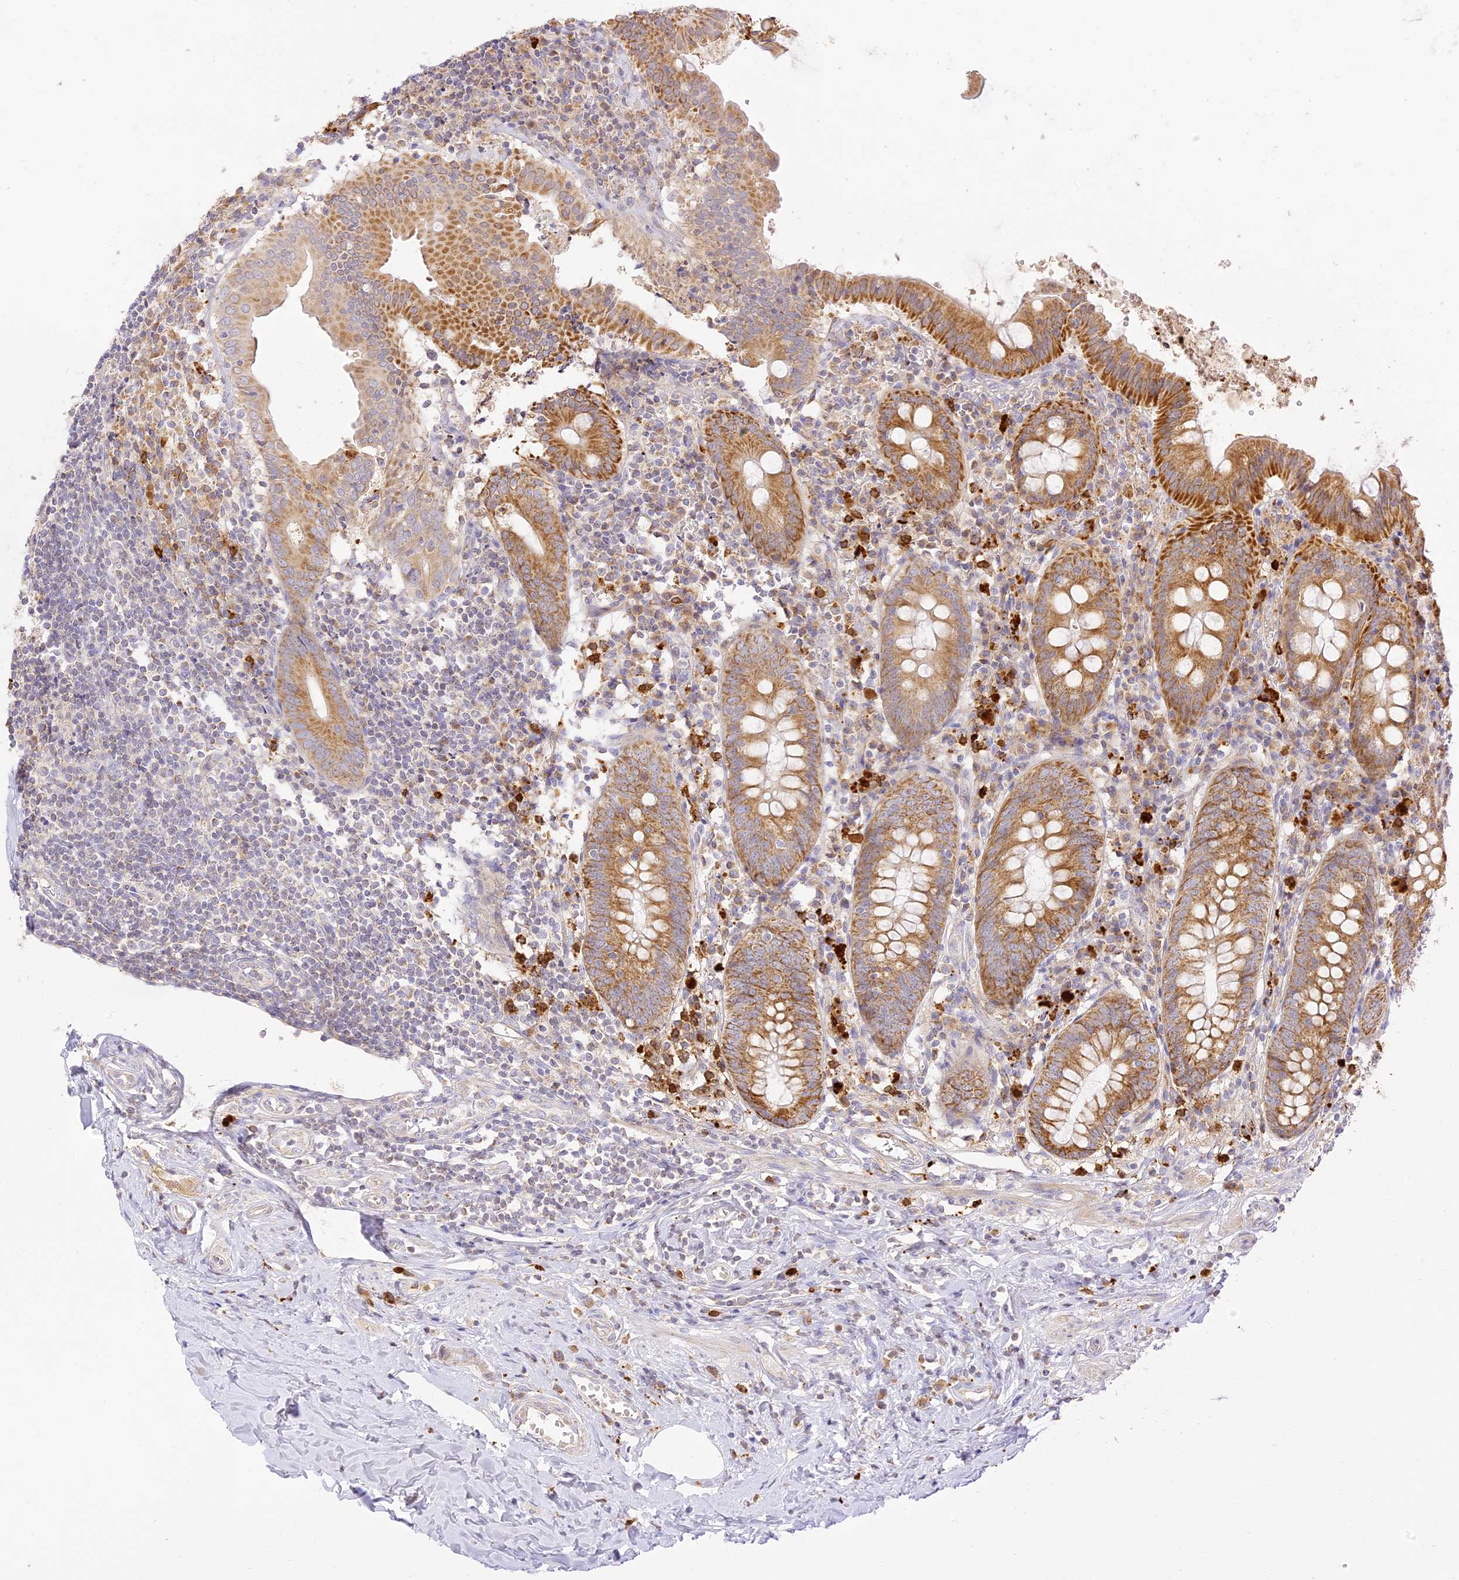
{"staining": {"intensity": "moderate", "quantity": "25%-75%", "location": "cytoplasmic/membranous"}, "tissue": "appendix", "cell_type": "Glandular cells", "image_type": "normal", "snomed": [{"axis": "morphology", "description": "Normal tissue, NOS"}, {"axis": "topography", "description": "Appendix"}], "caption": "DAB immunohistochemical staining of unremarkable appendix displays moderate cytoplasmic/membranous protein positivity in approximately 25%-75% of glandular cells.", "gene": "LRRC15", "patient": {"sex": "female", "age": 54}}